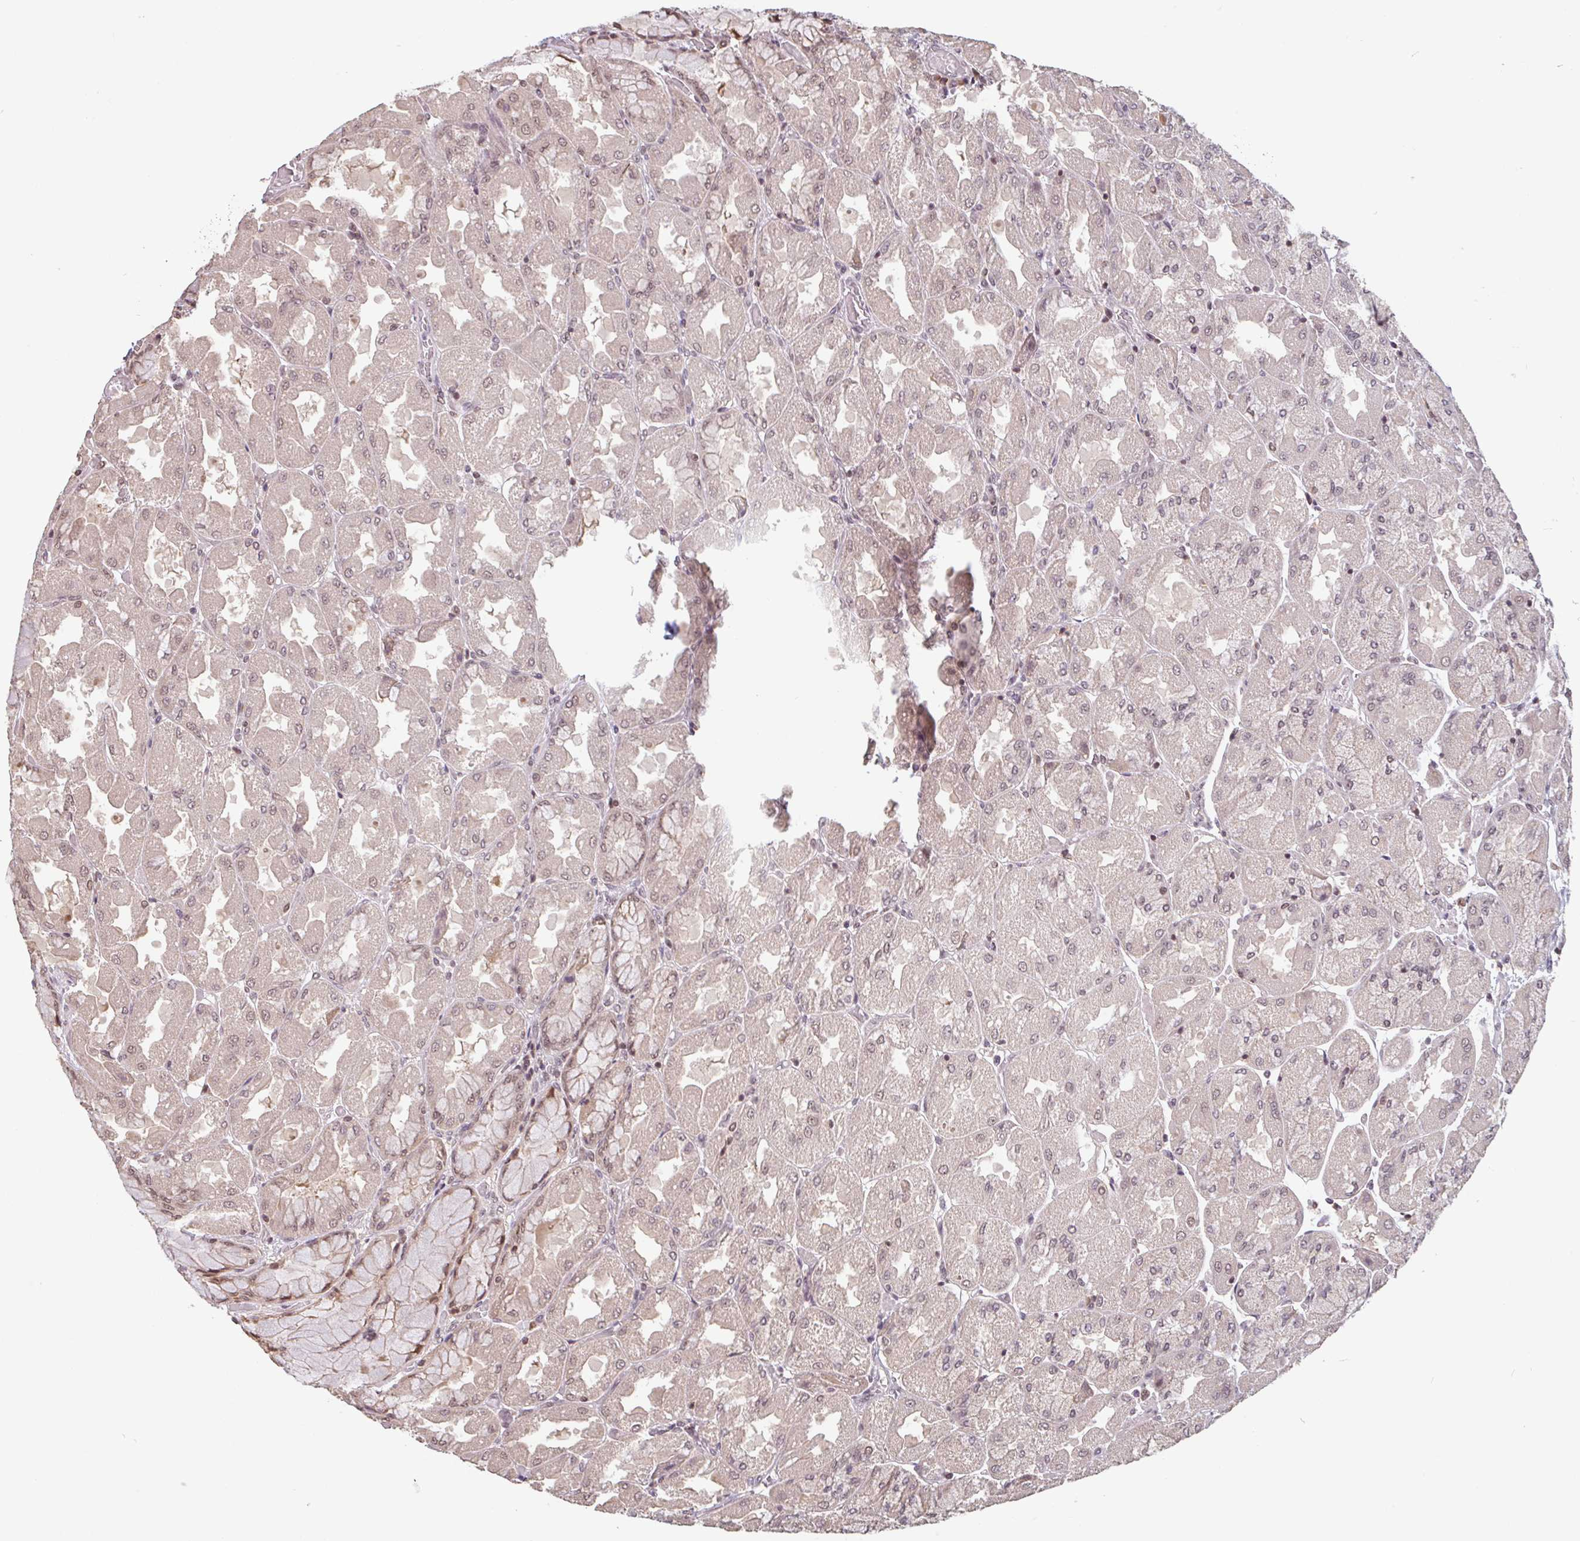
{"staining": {"intensity": "moderate", "quantity": "25%-75%", "location": "nuclear"}, "tissue": "stomach", "cell_type": "Glandular cells", "image_type": "normal", "snomed": [{"axis": "morphology", "description": "Normal tissue, NOS"}, {"axis": "topography", "description": "Stomach"}], "caption": "Glandular cells reveal moderate nuclear expression in approximately 25%-75% of cells in unremarkable stomach. (IHC, brightfield microscopy, high magnification).", "gene": "DR1", "patient": {"sex": "female", "age": 61}}